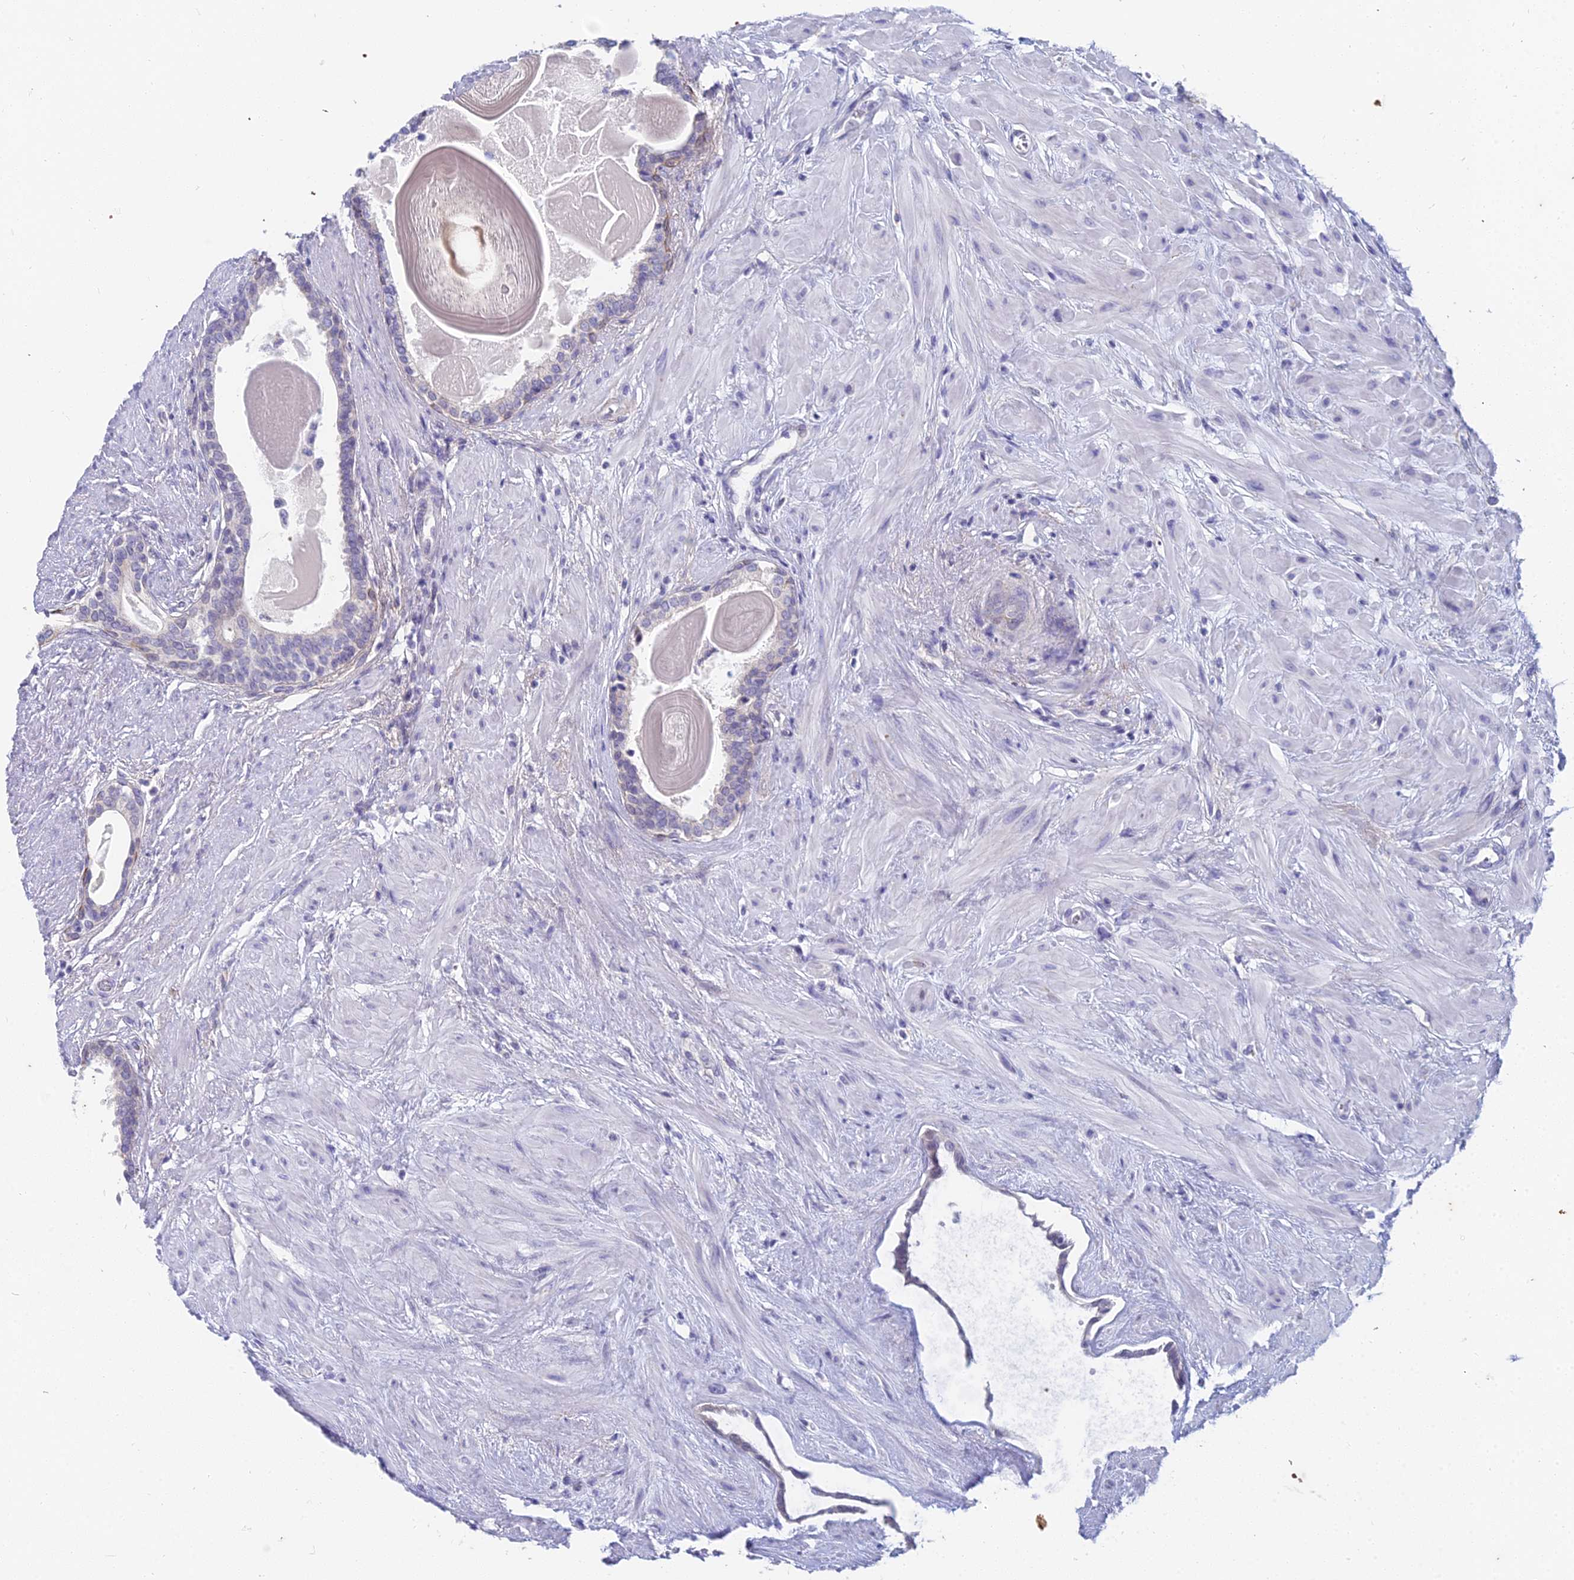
{"staining": {"intensity": "weak", "quantity": "<25%", "location": "cytoplasmic/membranous"}, "tissue": "prostate", "cell_type": "Glandular cells", "image_type": "normal", "snomed": [{"axis": "morphology", "description": "Normal tissue, NOS"}, {"axis": "topography", "description": "Prostate"}], "caption": "Histopathology image shows no protein expression in glandular cells of unremarkable prostate.", "gene": "EEF2KMT", "patient": {"sex": "male", "age": 57}}